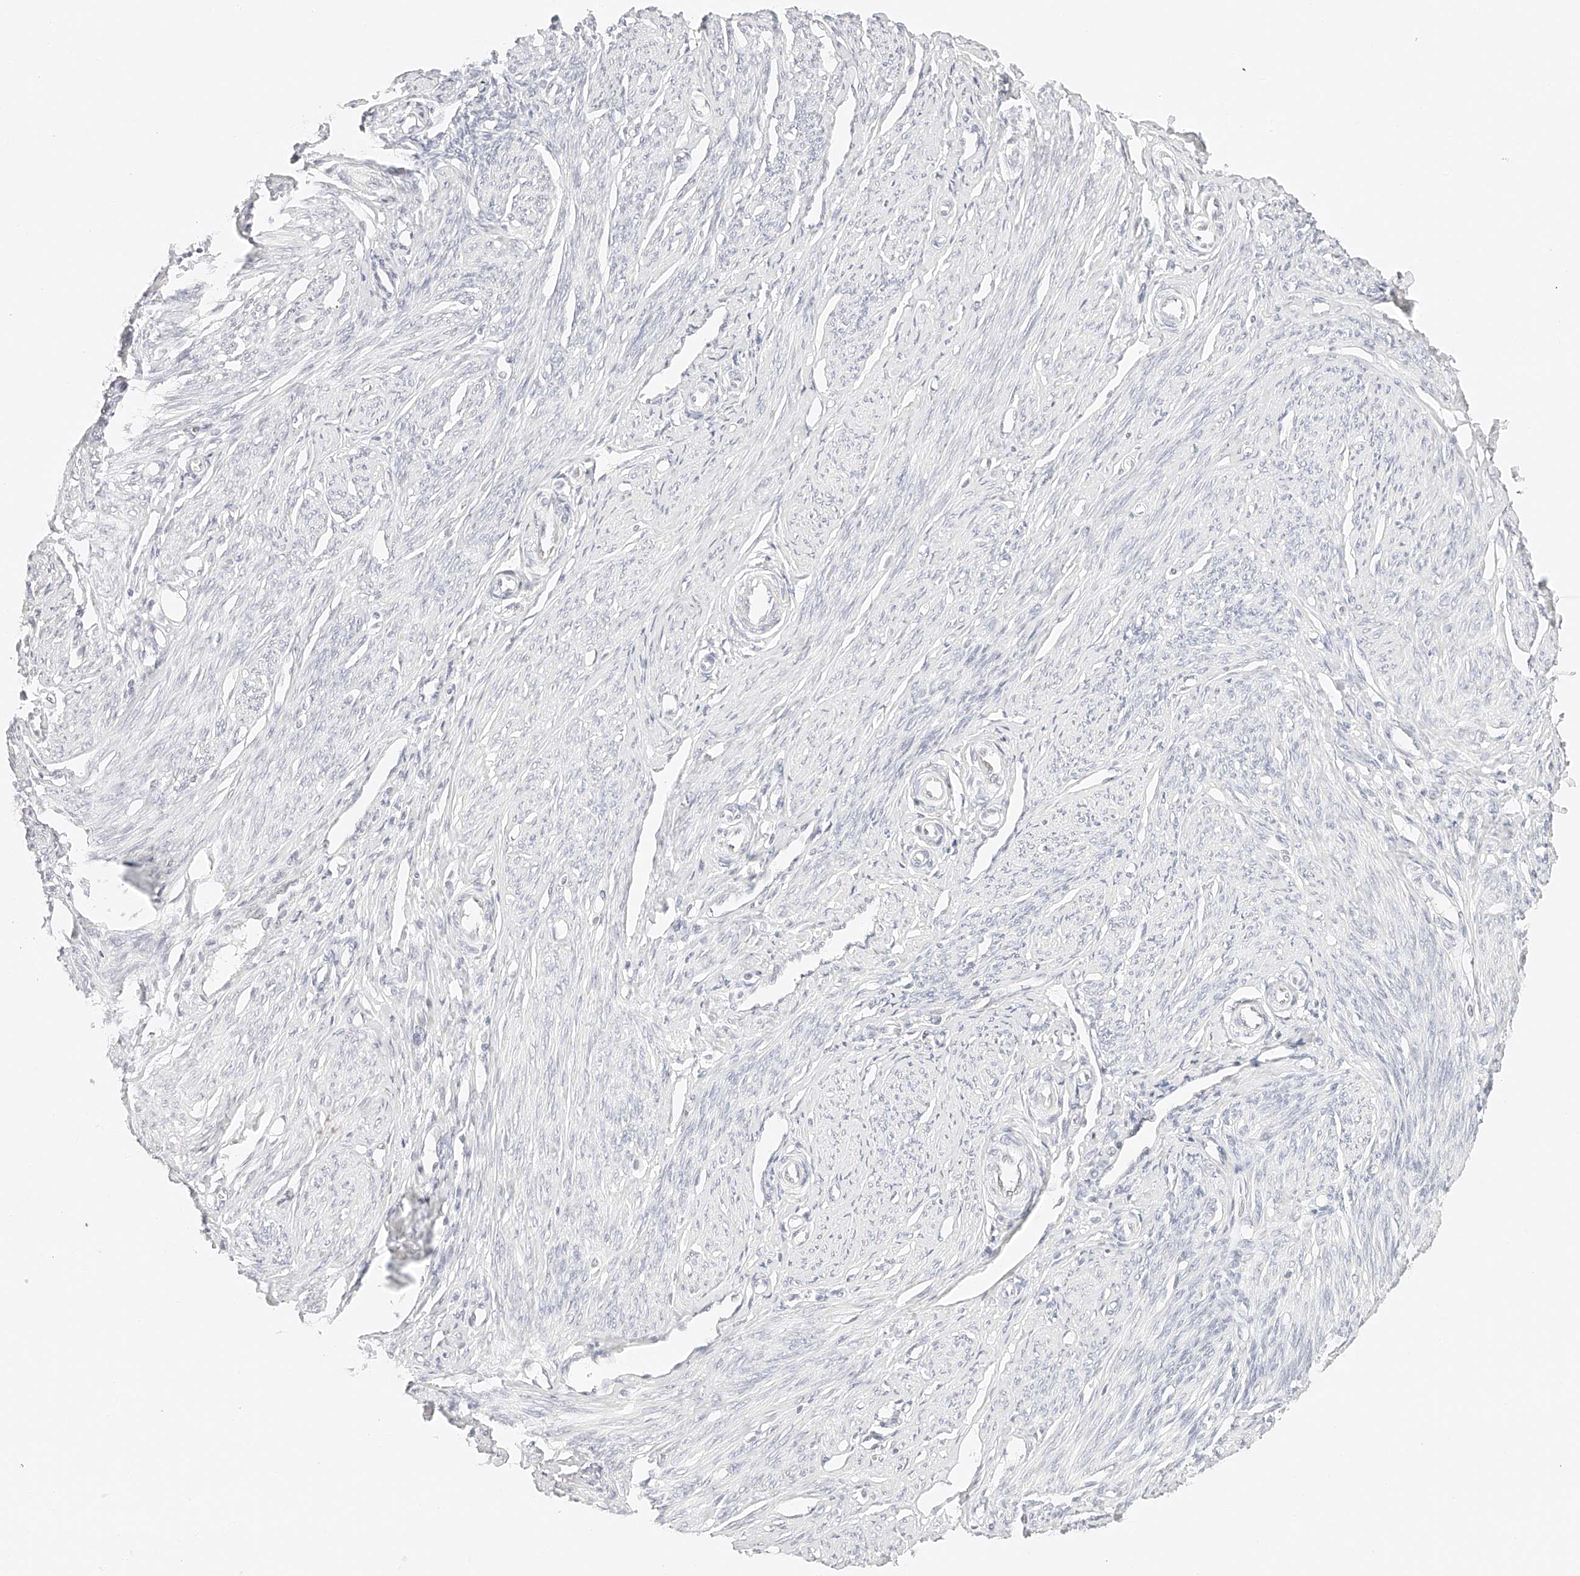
{"staining": {"intensity": "negative", "quantity": "none", "location": "none"}, "tissue": "endometrium", "cell_type": "Cells in endometrial stroma", "image_type": "normal", "snomed": [{"axis": "morphology", "description": "Normal tissue, NOS"}, {"axis": "topography", "description": "Endometrium"}], "caption": "Cells in endometrial stroma show no significant protein positivity in benign endometrium.", "gene": "ZFP69", "patient": {"sex": "female", "age": 56}}